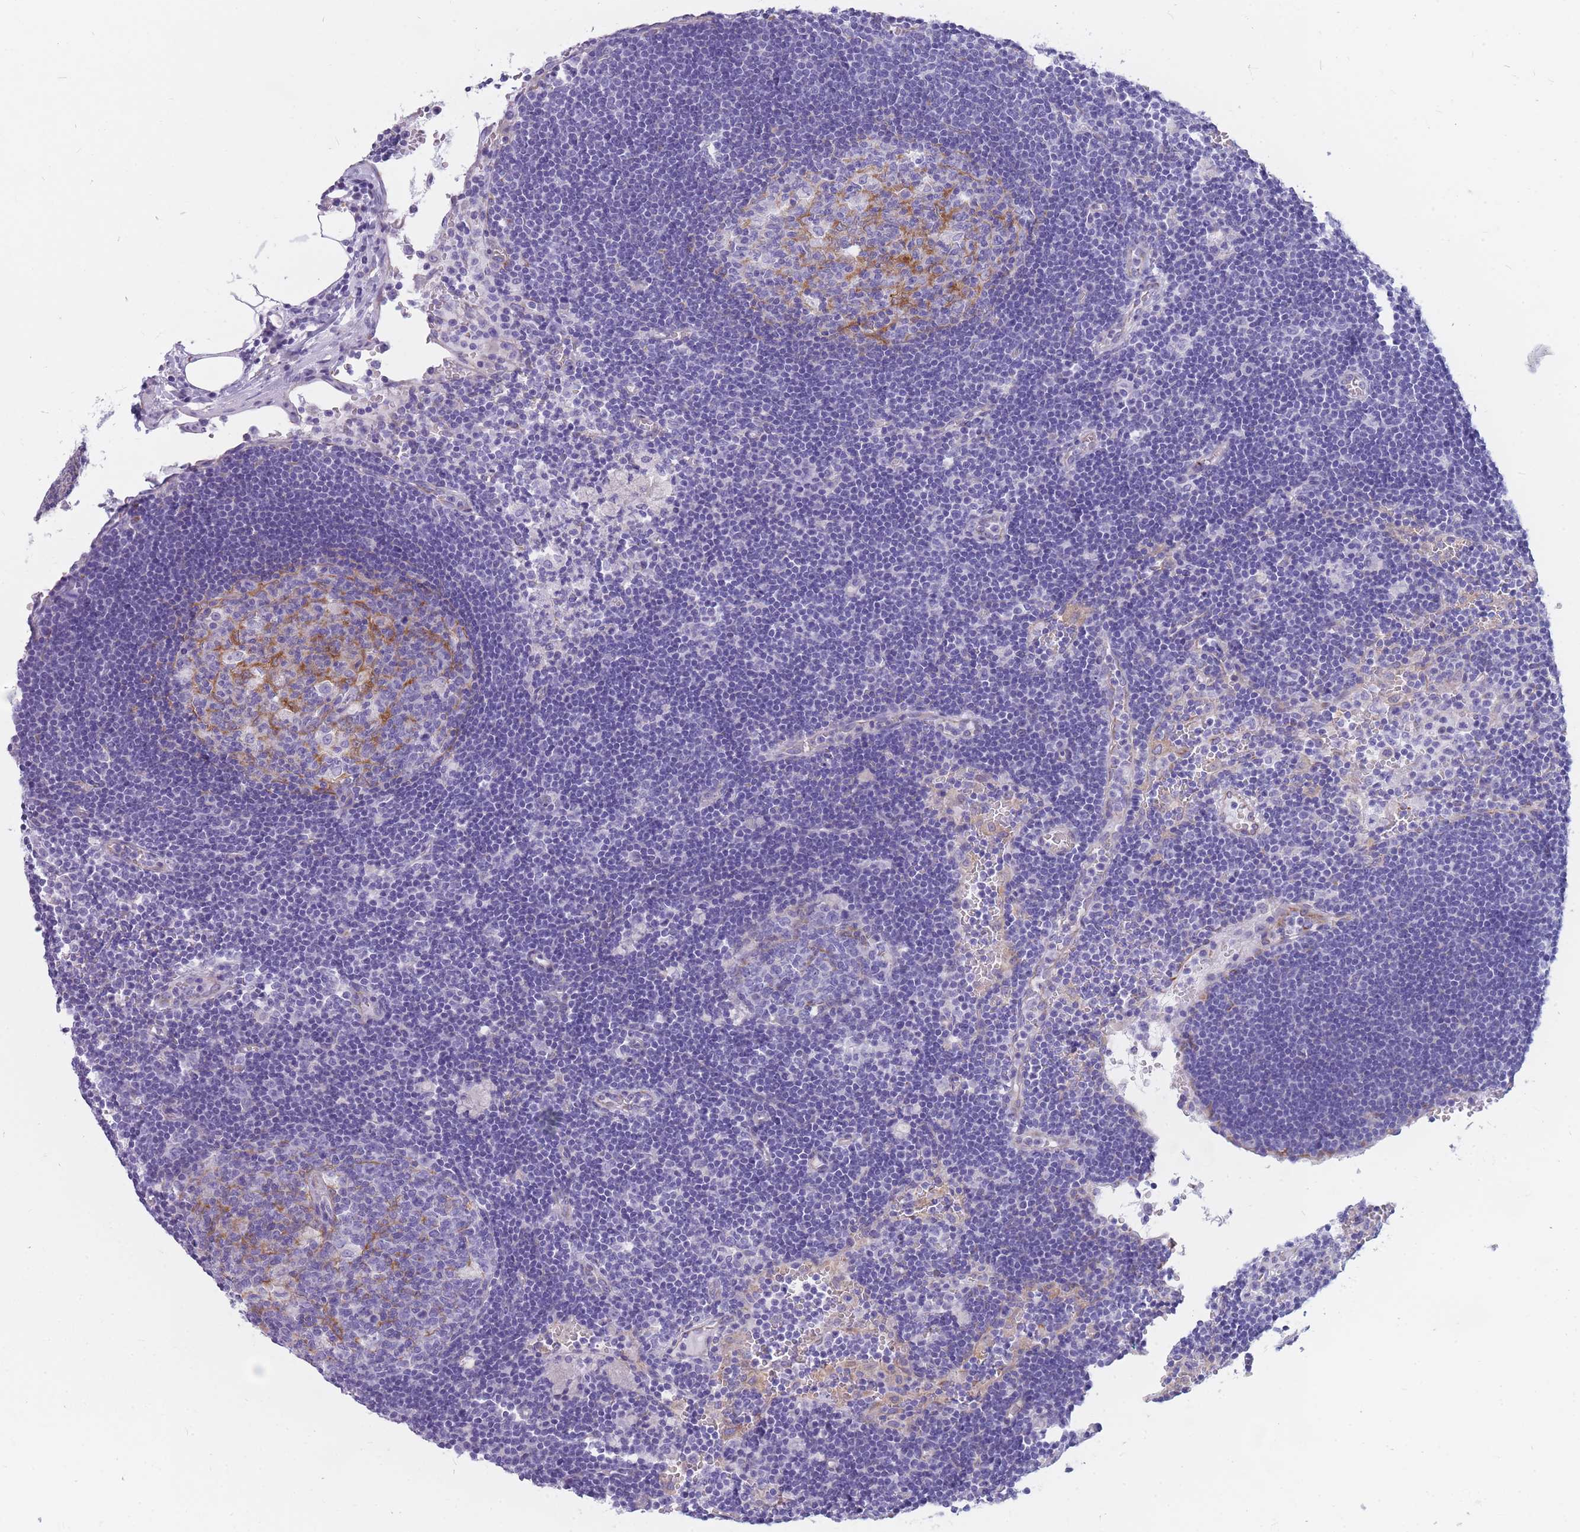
{"staining": {"intensity": "negative", "quantity": "none", "location": "none"}, "tissue": "lymph node", "cell_type": "Germinal center cells", "image_type": "normal", "snomed": [{"axis": "morphology", "description": "Normal tissue, NOS"}, {"axis": "topography", "description": "Lymph node"}], "caption": "Micrograph shows no significant protein expression in germinal center cells of benign lymph node.", "gene": "MTSS2", "patient": {"sex": "male", "age": 62}}